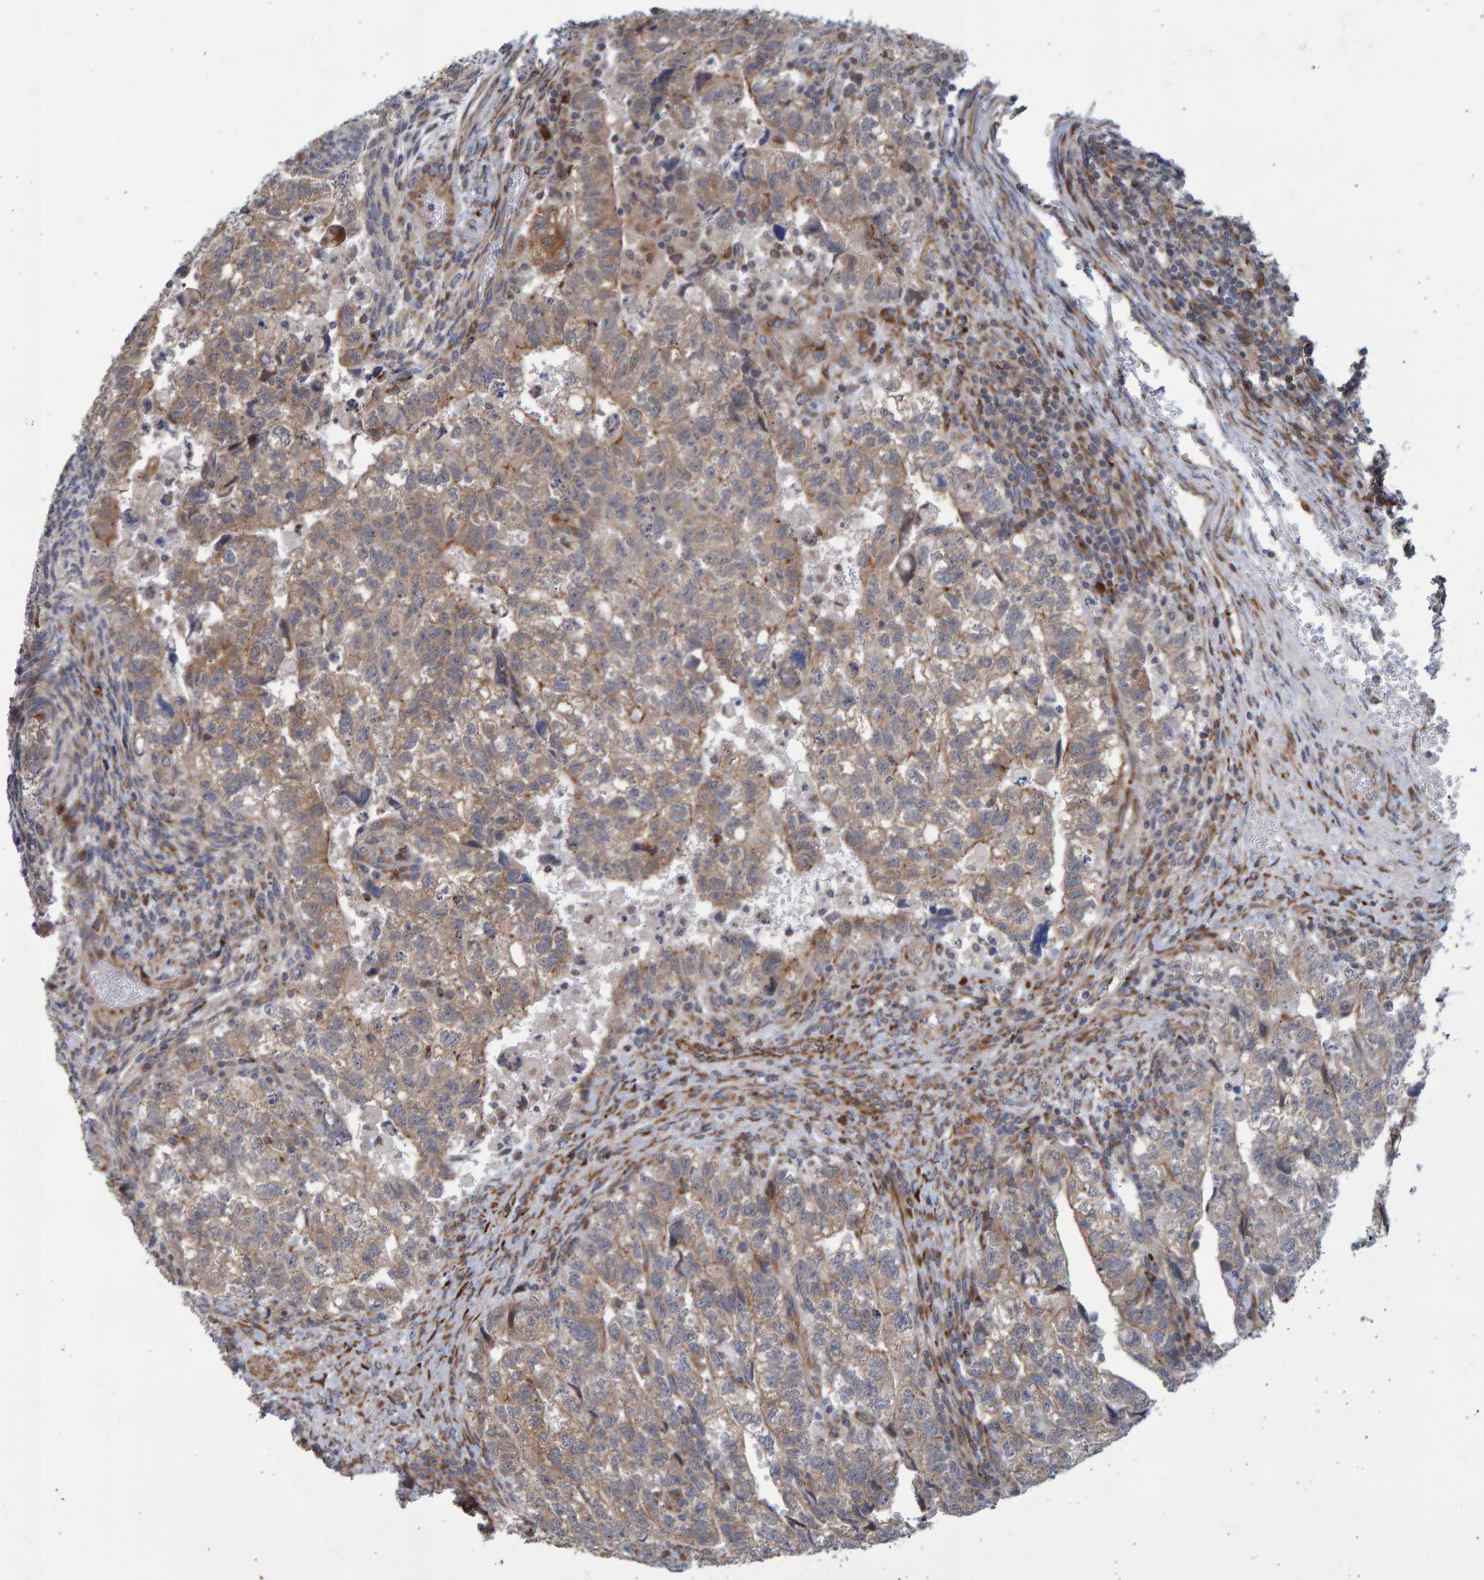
{"staining": {"intensity": "weak", "quantity": ">75%", "location": "cytoplasmic/membranous"}, "tissue": "testis cancer", "cell_type": "Tumor cells", "image_type": "cancer", "snomed": [{"axis": "morphology", "description": "Carcinoma, Embryonal, NOS"}, {"axis": "topography", "description": "Testis"}], "caption": "A high-resolution photomicrograph shows IHC staining of embryonal carcinoma (testis), which shows weak cytoplasmic/membranous staining in about >75% of tumor cells. (brown staining indicates protein expression, while blue staining denotes nuclei).", "gene": "LRBA", "patient": {"sex": "male", "age": 36}}